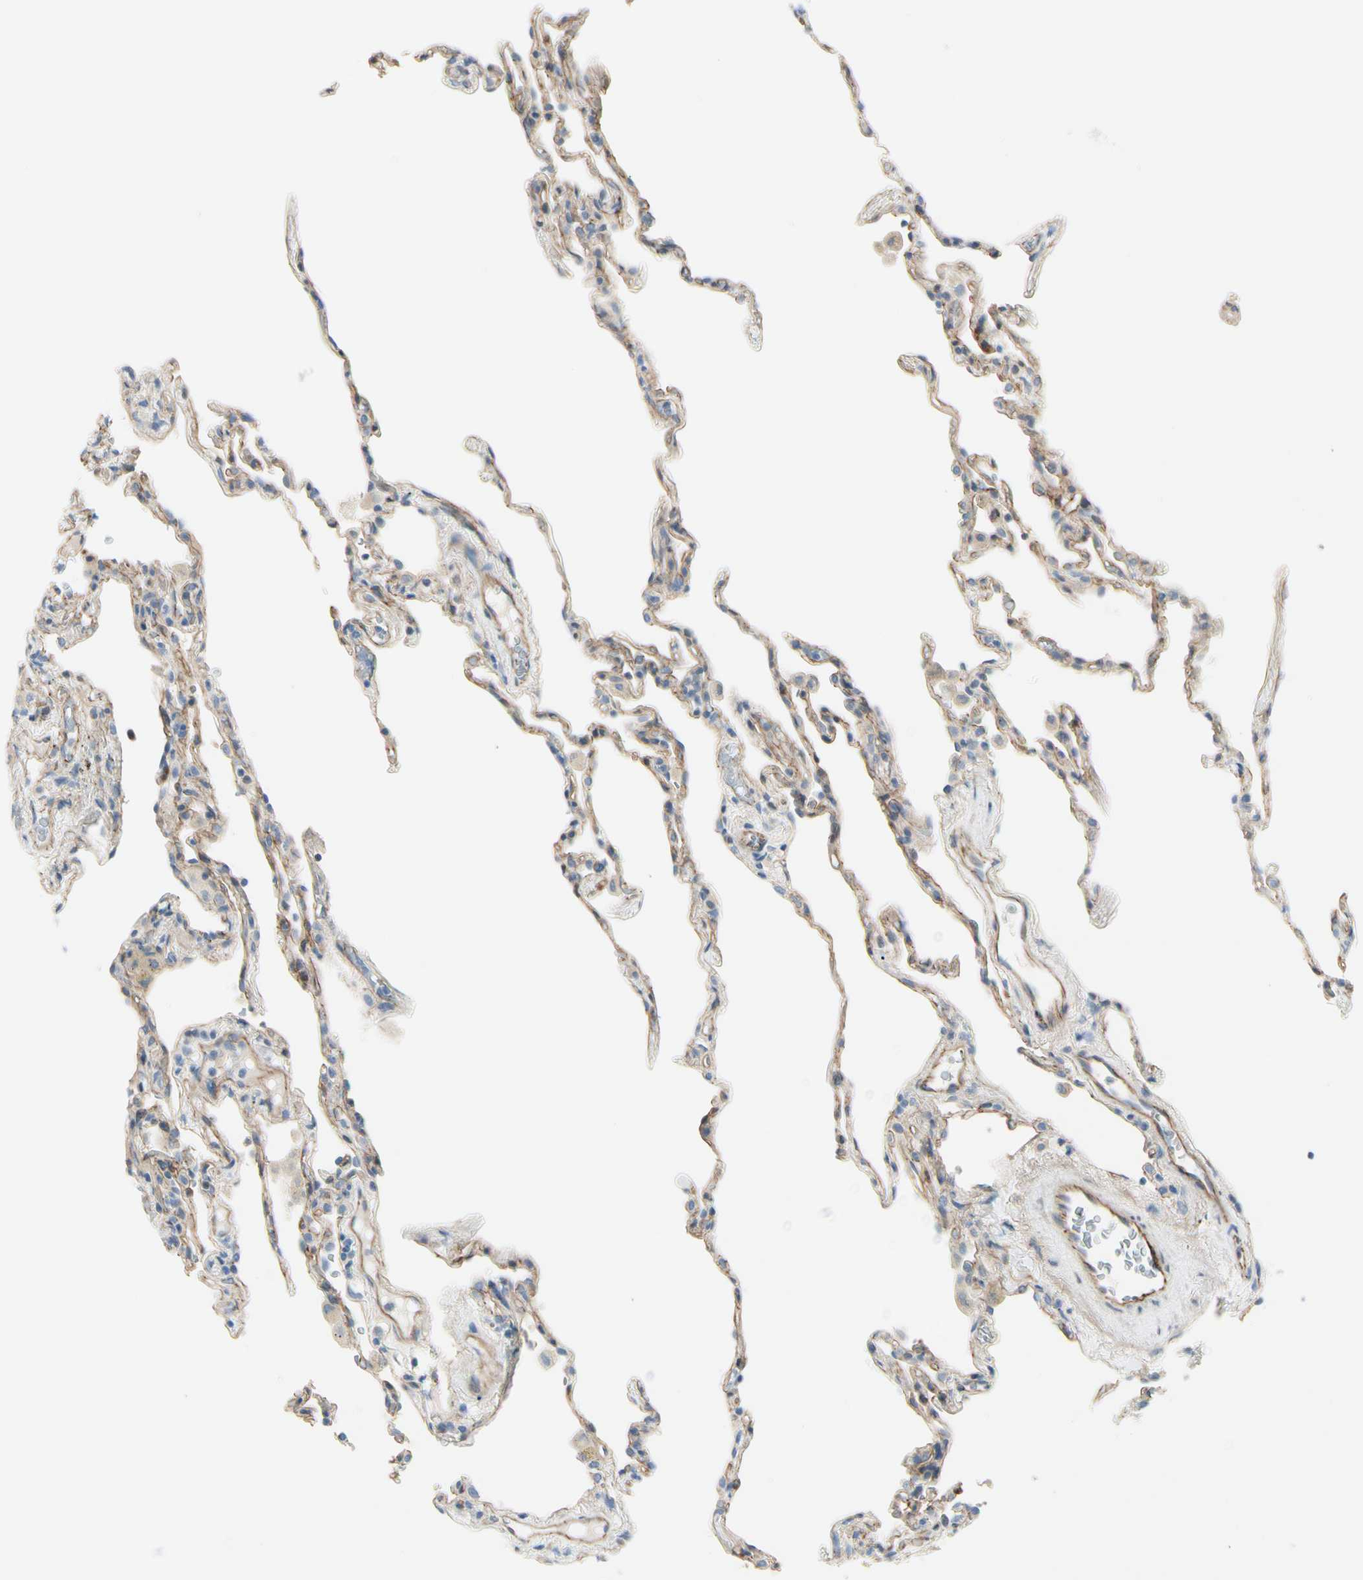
{"staining": {"intensity": "weak", "quantity": "25%-75%", "location": "cytoplasmic/membranous"}, "tissue": "lung", "cell_type": "Alveolar cells", "image_type": "normal", "snomed": [{"axis": "morphology", "description": "Normal tissue, NOS"}, {"axis": "topography", "description": "Lung"}], "caption": "This micrograph displays normal lung stained with immunohistochemistry to label a protein in brown. The cytoplasmic/membranous of alveolar cells show weak positivity for the protein. Nuclei are counter-stained blue.", "gene": "TJP1", "patient": {"sex": "male", "age": 59}}